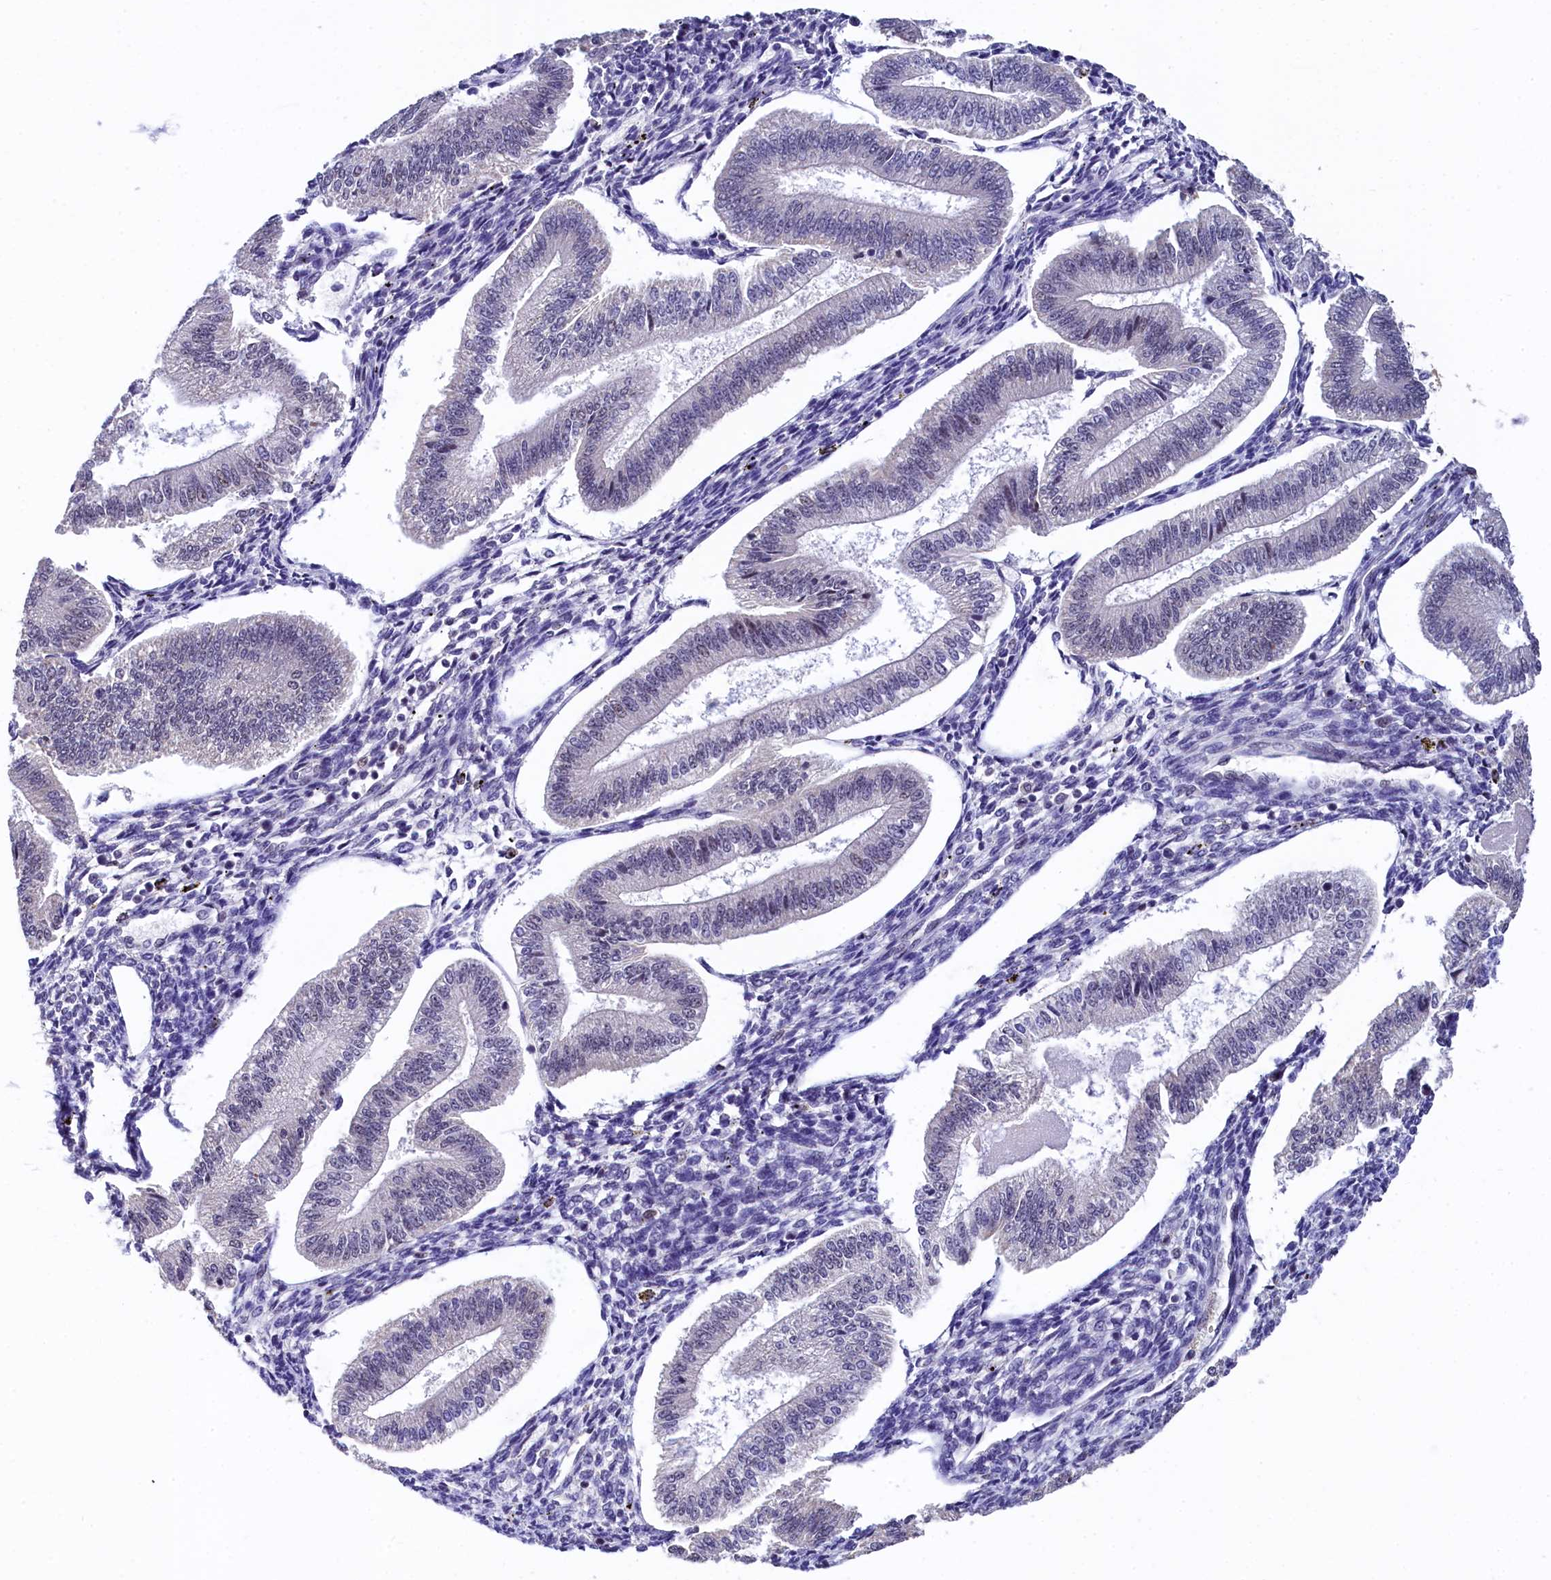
{"staining": {"intensity": "negative", "quantity": "none", "location": "none"}, "tissue": "endometrium", "cell_type": "Cells in endometrial stroma", "image_type": "normal", "snomed": [{"axis": "morphology", "description": "Normal tissue, NOS"}, {"axis": "topography", "description": "Endometrium"}], "caption": "High power microscopy histopathology image of an IHC image of unremarkable endometrium, revealing no significant positivity in cells in endometrial stroma.", "gene": "HECTD4", "patient": {"sex": "female", "age": 34}}